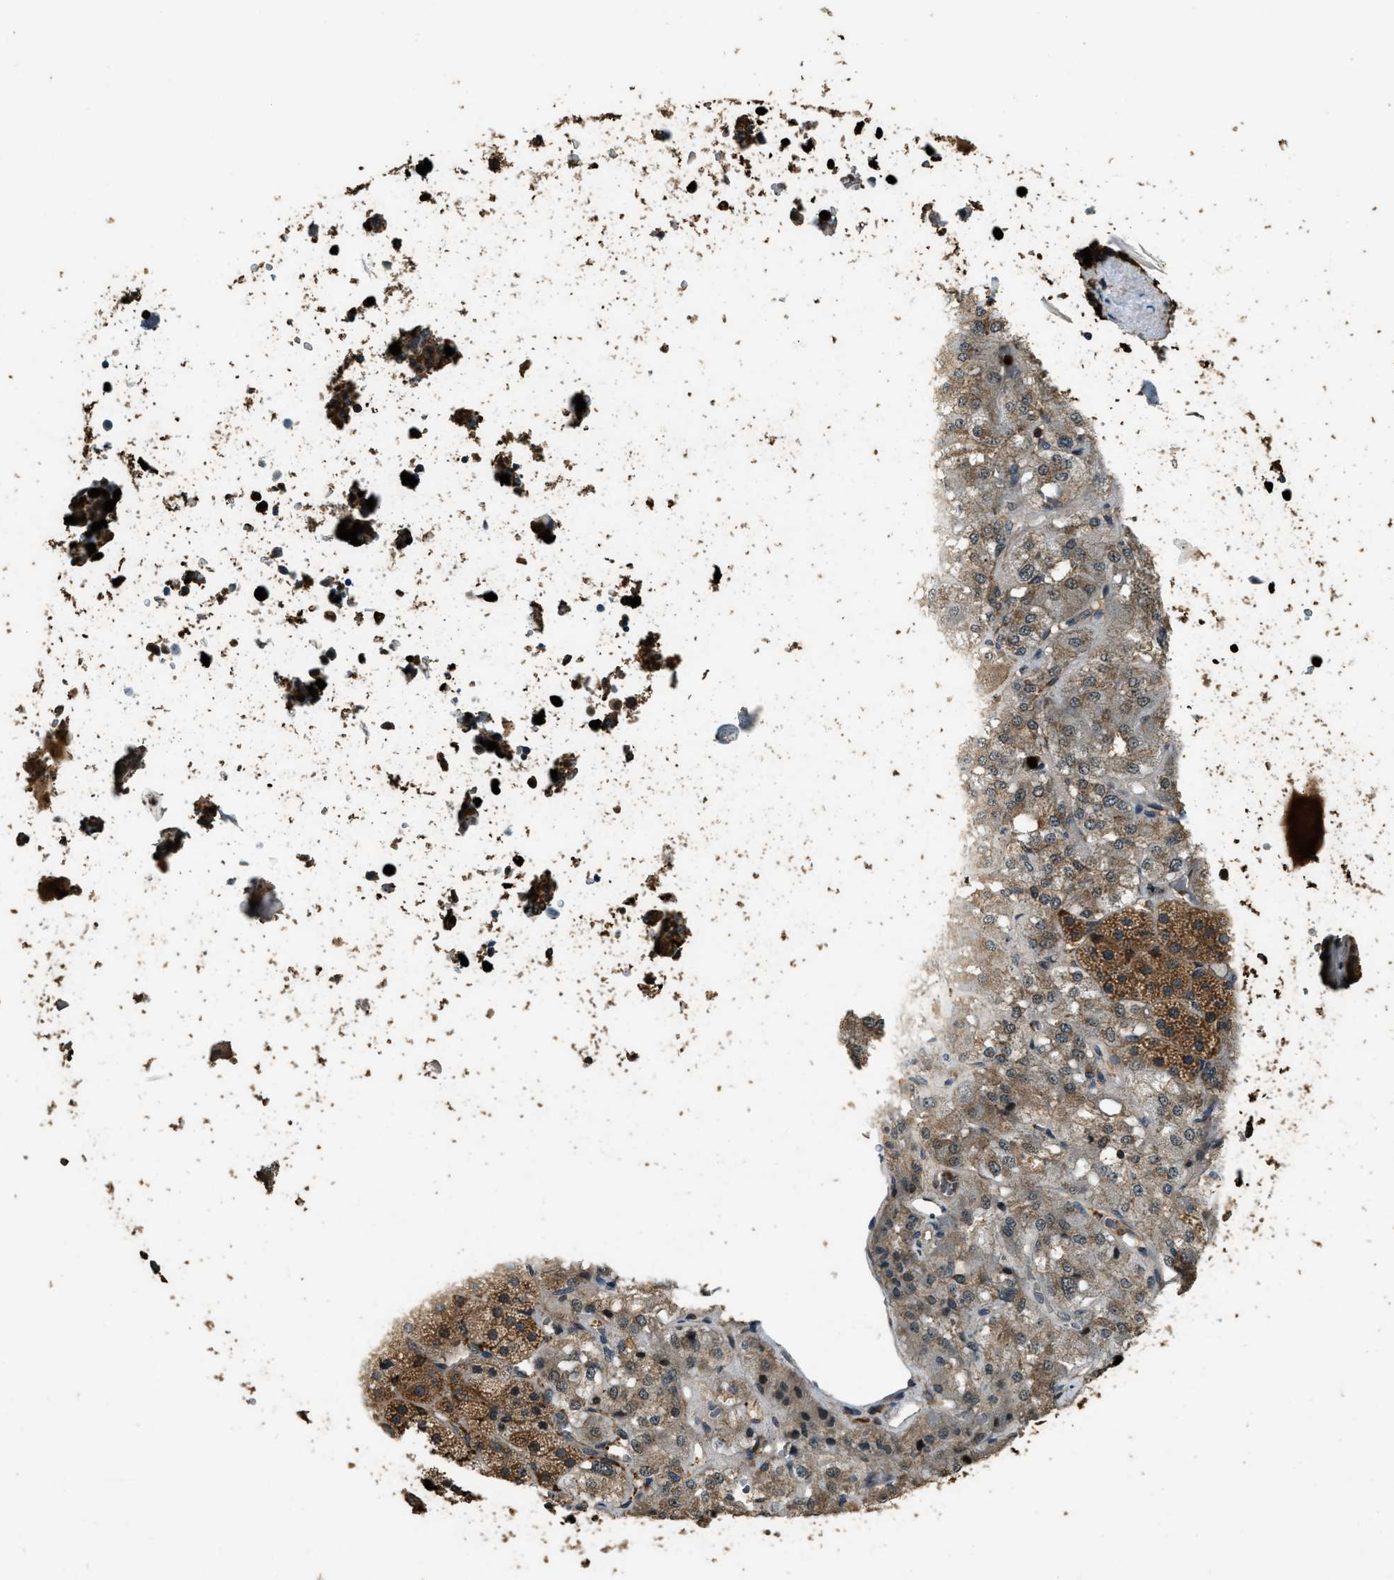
{"staining": {"intensity": "moderate", "quantity": ">75%", "location": "cytoplasmic/membranous,nuclear"}, "tissue": "adrenal gland", "cell_type": "Glandular cells", "image_type": "normal", "snomed": [{"axis": "morphology", "description": "Normal tissue, NOS"}, {"axis": "topography", "description": "Adrenal gland"}], "caption": "The micrograph shows immunohistochemical staining of benign adrenal gland. There is moderate cytoplasmic/membranous,nuclear staining is identified in approximately >75% of glandular cells. The staining was performed using DAB to visualize the protein expression in brown, while the nuclei were stained in blue with hematoxylin (Magnification: 20x).", "gene": "RNF141", "patient": {"sex": "male", "age": 57}}